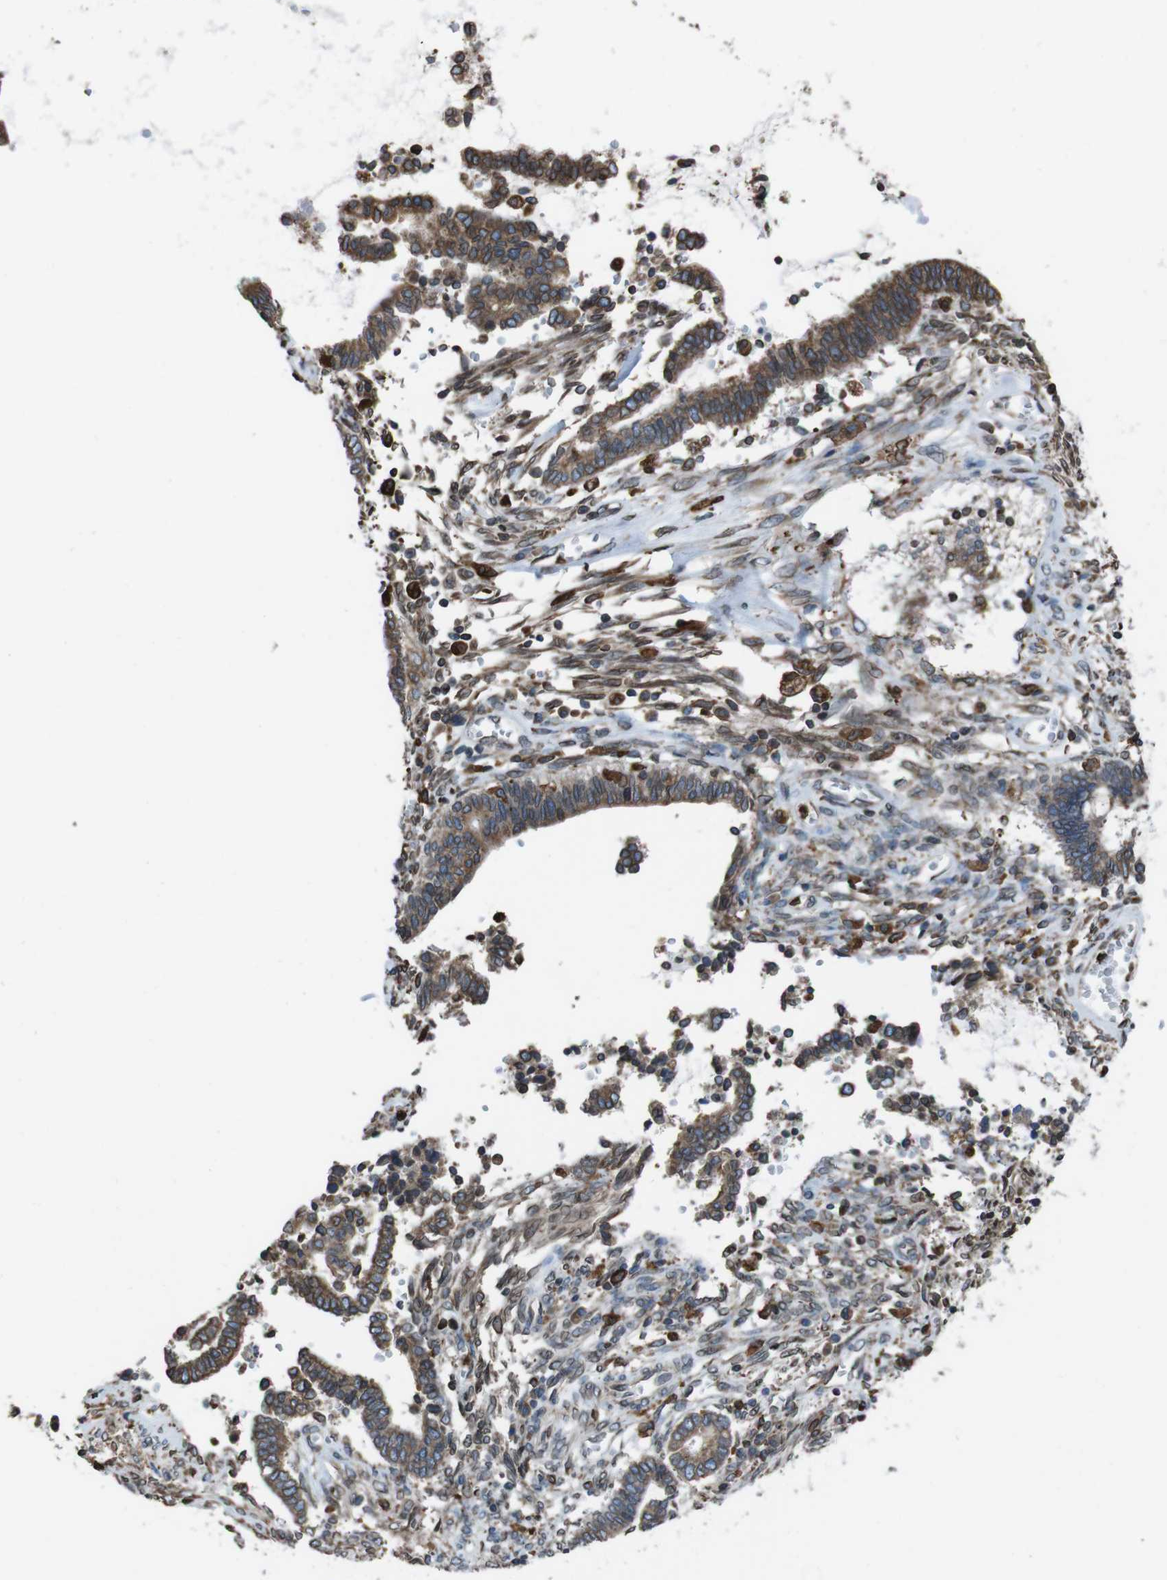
{"staining": {"intensity": "moderate", "quantity": ">75%", "location": "cytoplasmic/membranous"}, "tissue": "cervical cancer", "cell_type": "Tumor cells", "image_type": "cancer", "snomed": [{"axis": "morphology", "description": "Adenocarcinoma, NOS"}, {"axis": "topography", "description": "Cervix"}], "caption": "Human cervical cancer stained with a protein marker reveals moderate staining in tumor cells.", "gene": "APMAP", "patient": {"sex": "female", "age": 44}}